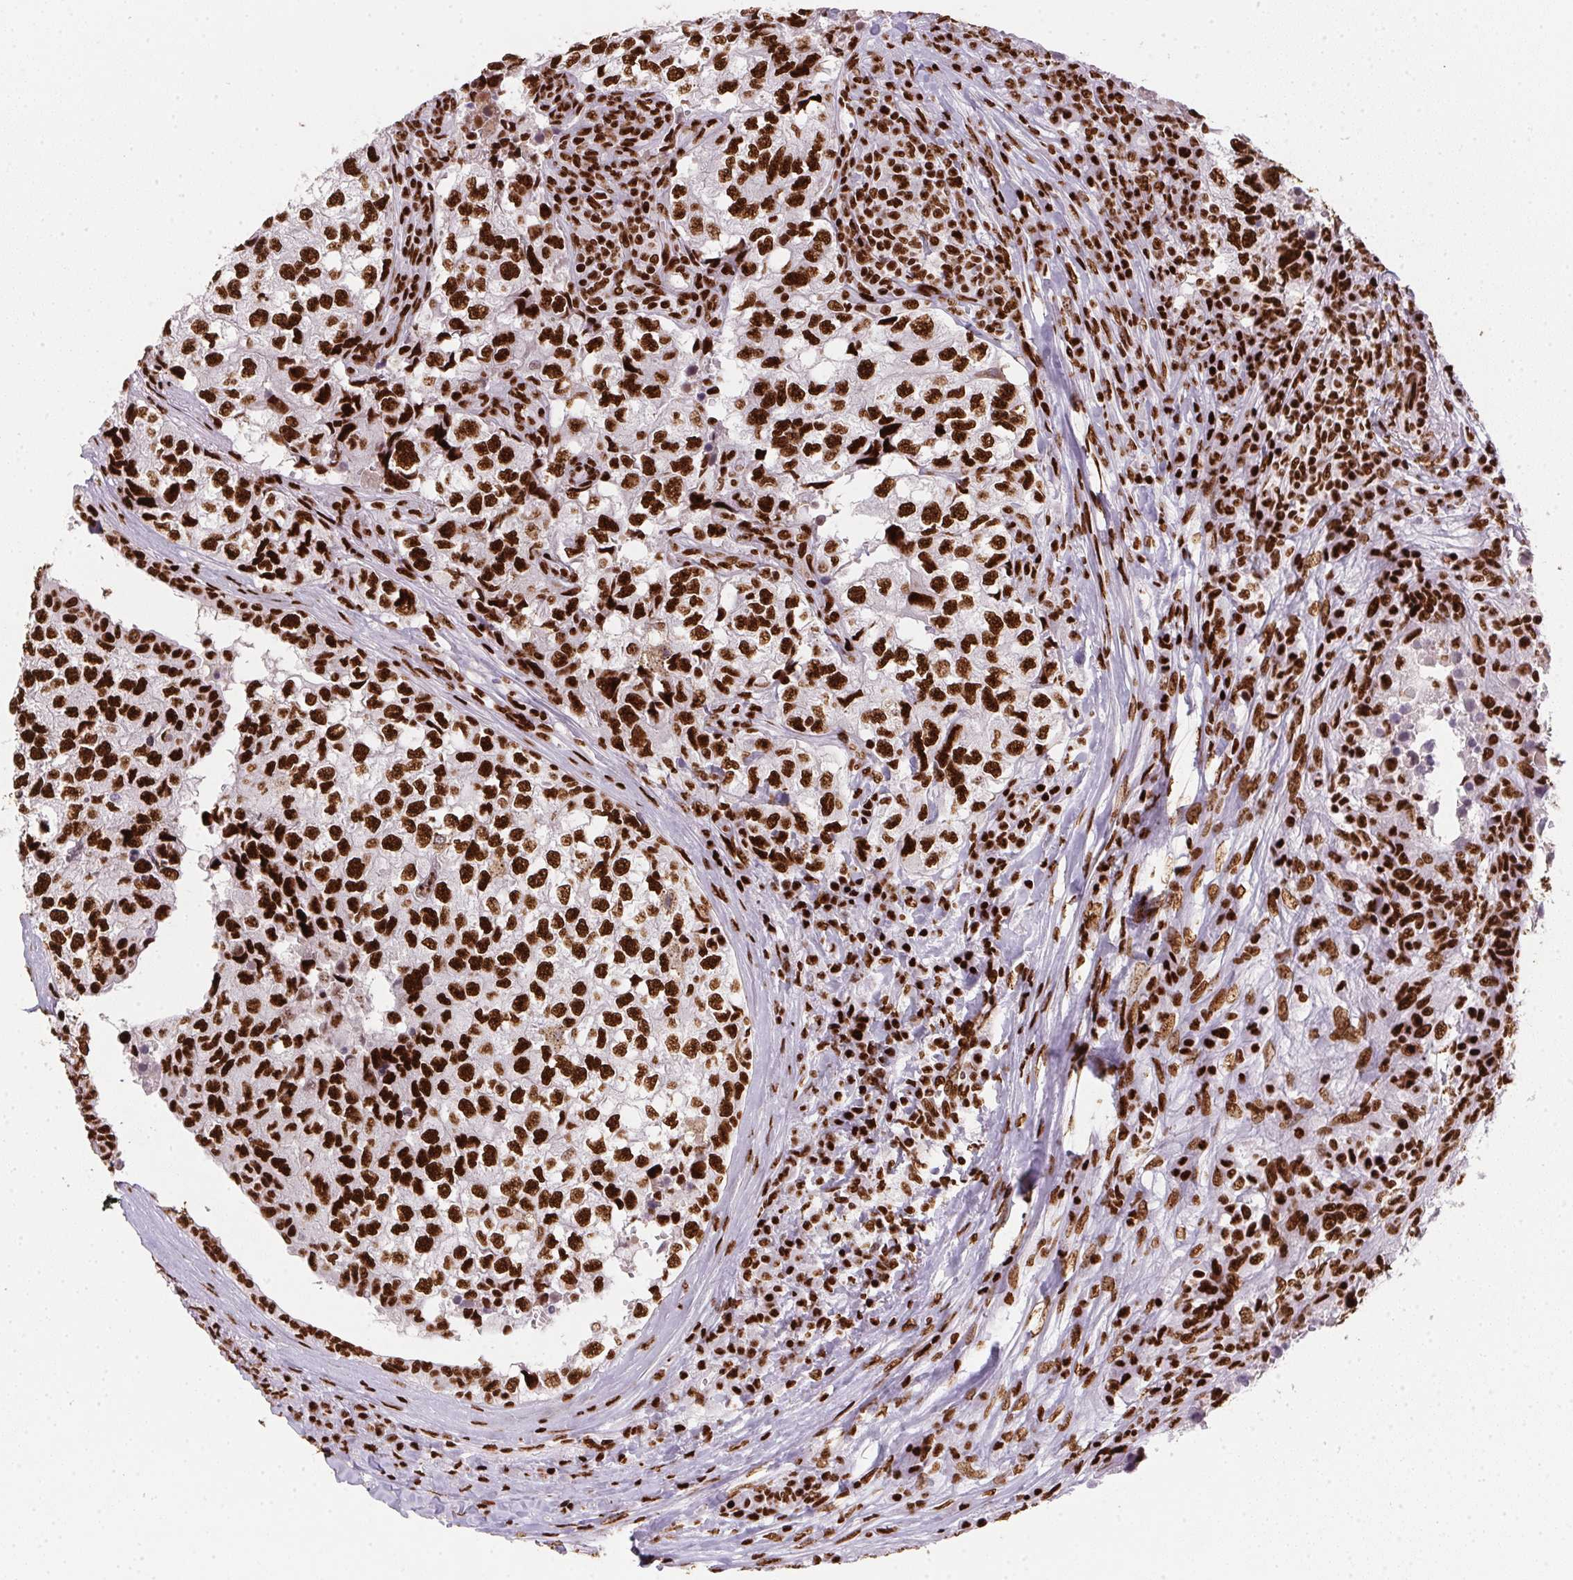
{"staining": {"intensity": "strong", "quantity": ">75%", "location": "nuclear"}, "tissue": "breast cancer", "cell_type": "Tumor cells", "image_type": "cancer", "snomed": [{"axis": "morphology", "description": "Duct carcinoma"}, {"axis": "topography", "description": "Breast"}], "caption": "DAB immunohistochemical staining of breast cancer exhibits strong nuclear protein expression in approximately >75% of tumor cells. The protein is shown in brown color, while the nuclei are stained blue.", "gene": "PAGE3", "patient": {"sex": "female", "age": 30}}